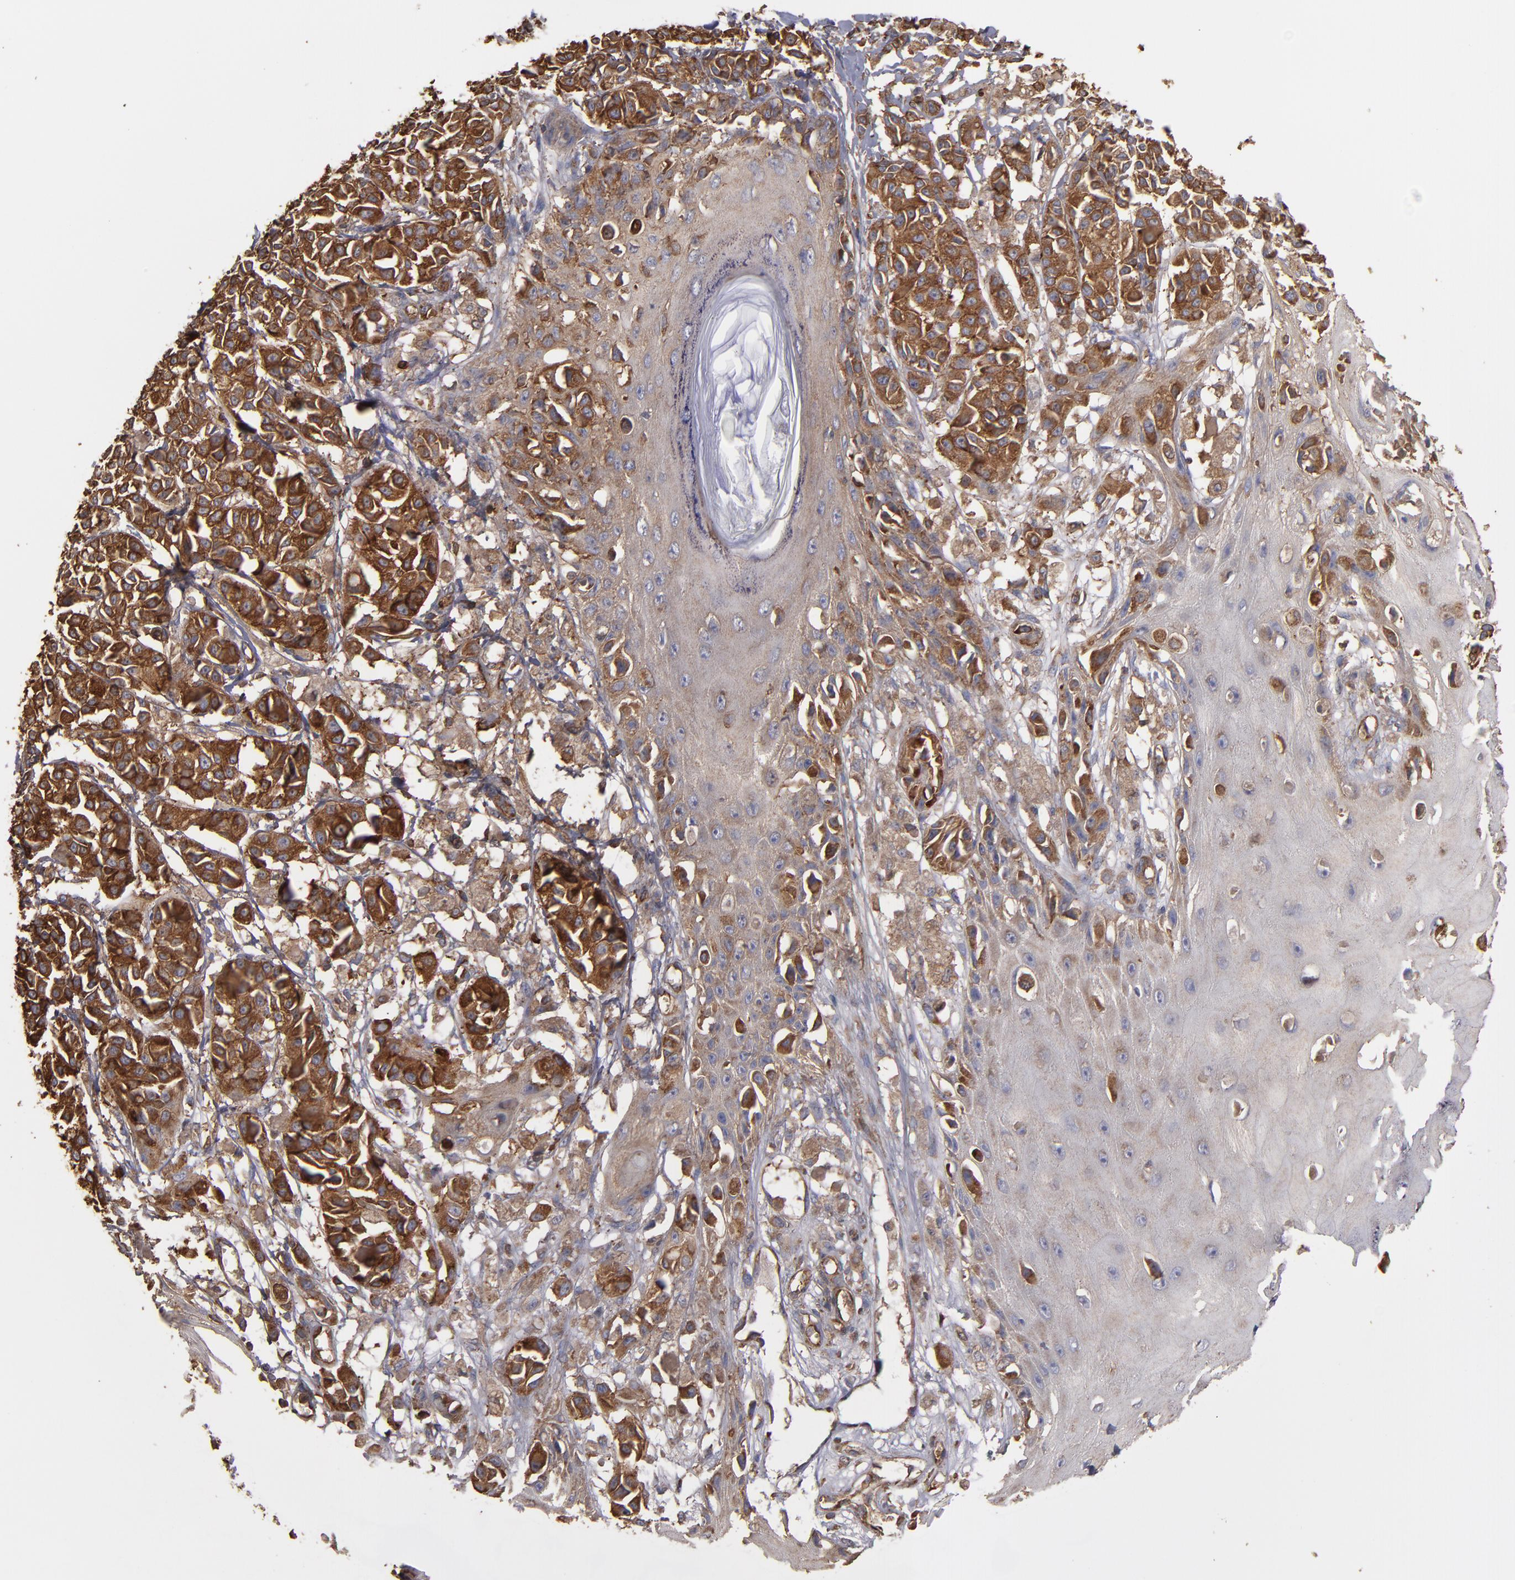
{"staining": {"intensity": "moderate", "quantity": ">75%", "location": "cytoplasmic/membranous"}, "tissue": "melanoma", "cell_type": "Tumor cells", "image_type": "cancer", "snomed": [{"axis": "morphology", "description": "Malignant melanoma, NOS"}, {"axis": "topography", "description": "Skin"}], "caption": "Immunohistochemical staining of melanoma displays medium levels of moderate cytoplasmic/membranous staining in approximately >75% of tumor cells.", "gene": "ACTN4", "patient": {"sex": "male", "age": 76}}